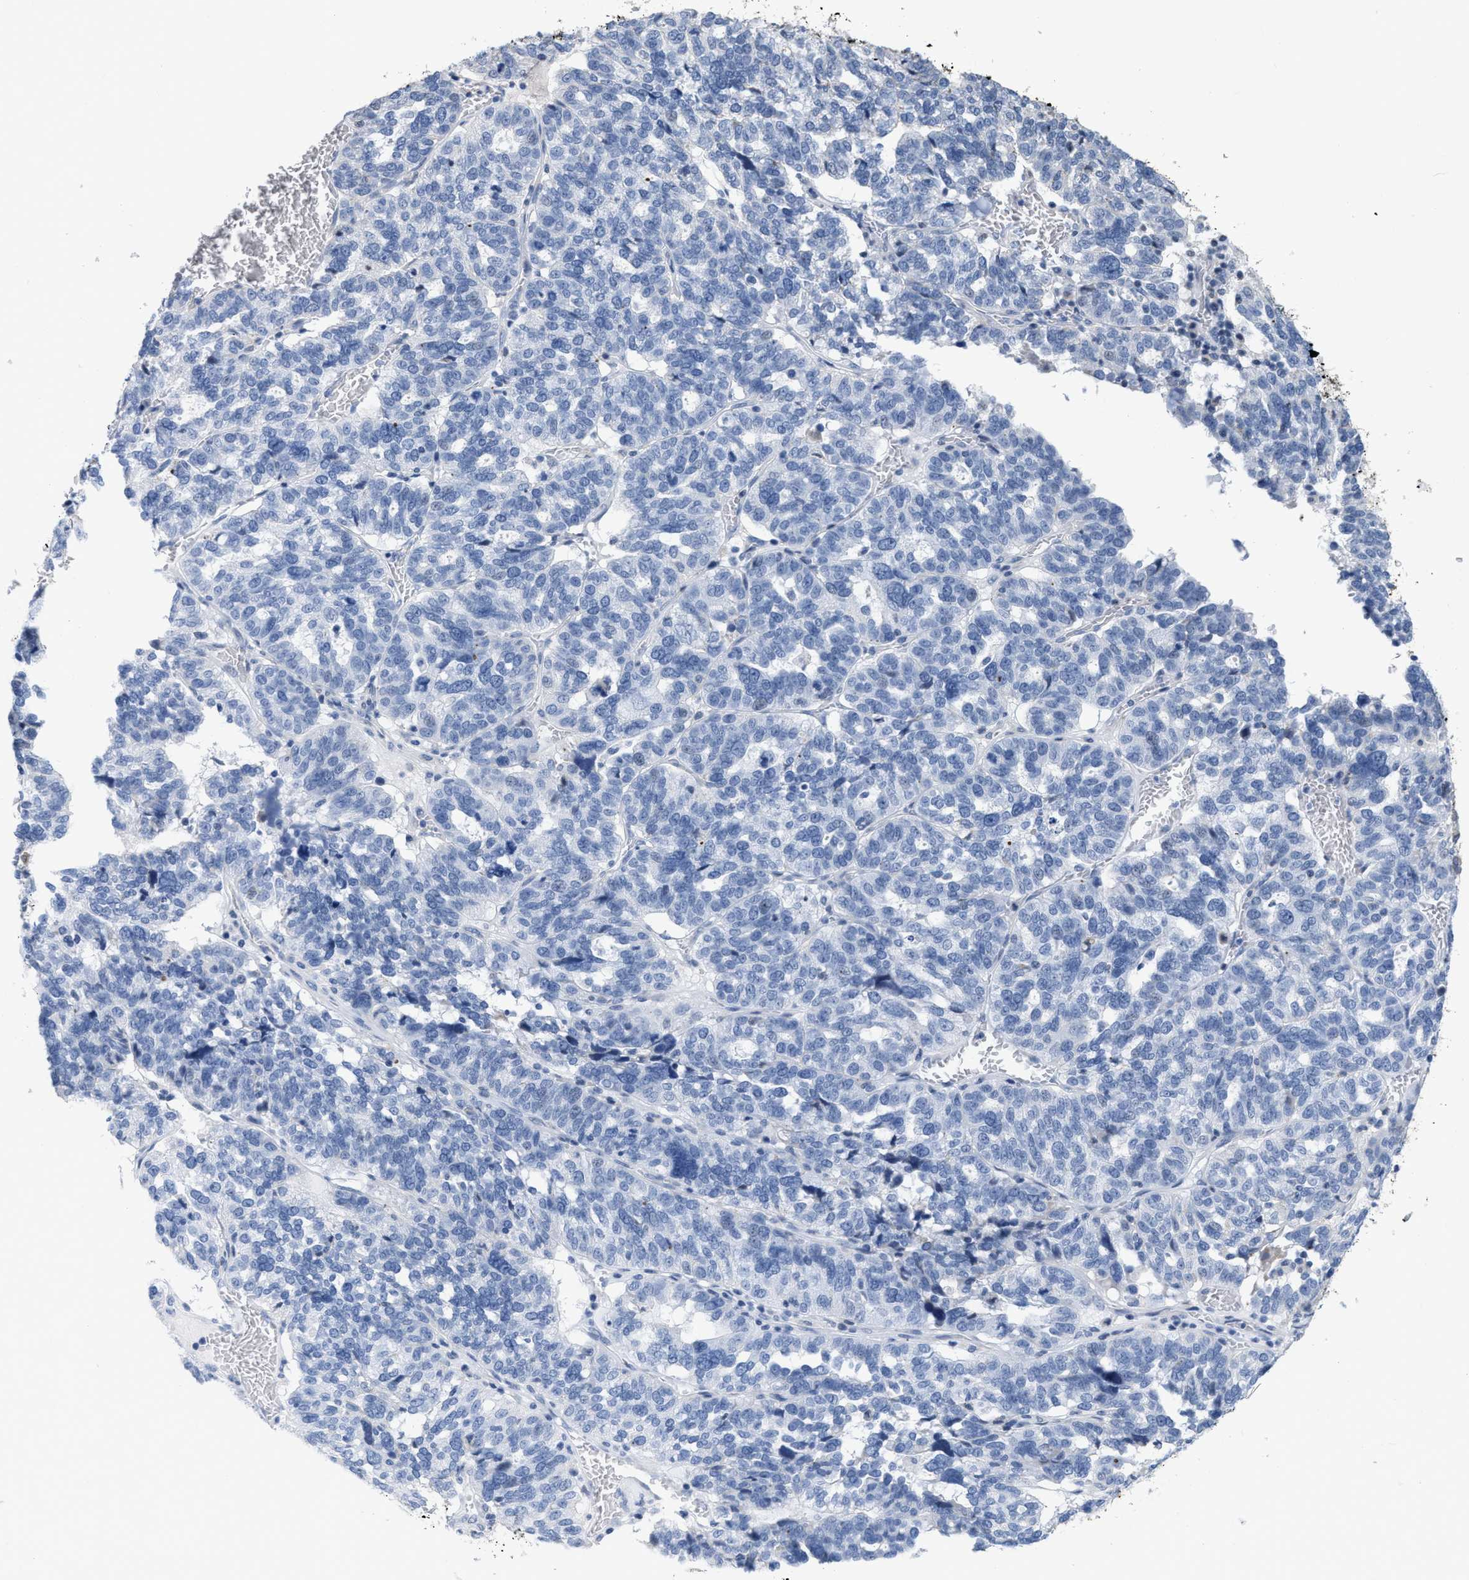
{"staining": {"intensity": "negative", "quantity": "none", "location": "none"}, "tissue": "ovarian cancer", "cell_type": "Tumor cells", "image_type": "cancer", "snomed": [{"axis": "morphology", "description": "Cystadenocarcinoma, serous, NOS"}, {"axis": "topography", "description": "Ovary"}], "caption": "Image shows no protein positivity in tumor cells of ovarian cancer tissue.", "gene": "CRYM", "patient": {"sex": "female", "age": 59}}